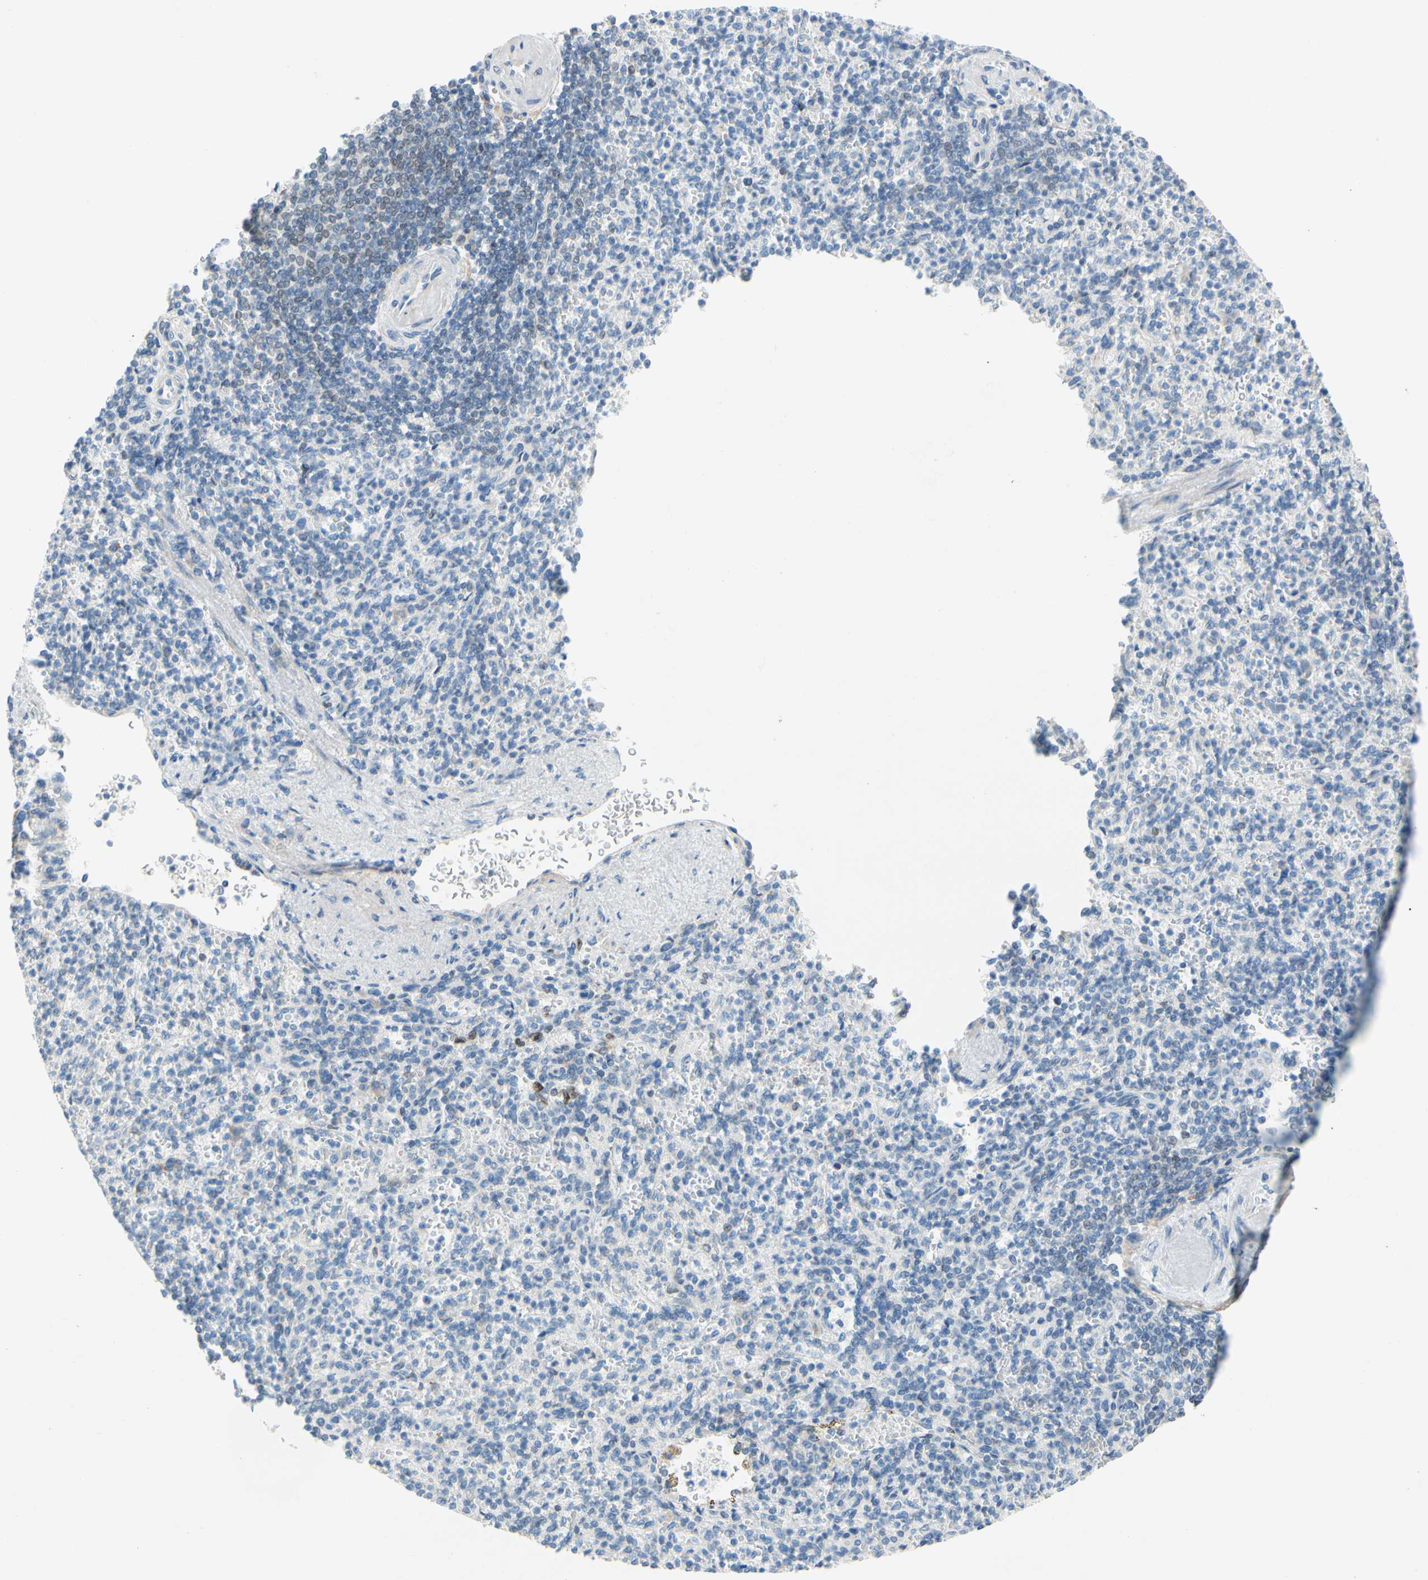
{"staining": {"intensity": "moderate", "quantity": "<25%", "location": "nuclear"}, "tissue": "spleen", "cell_type": "Cells in red pulp", "image_type": "normal", "snomed": [{"axis": "morphology", "description": "Normal tissue, NOS"}, {"axis": "topography", "description": "Spleen"}], "caption": "Cells in red pulp reveal moderate nuclear expression in about <25% of cells in unremarkable spleen. (brown staining indicates protein expression, while blue staining denotes nuclei).", "gene": "ZNF132", "patient": {"sex": "female", "age": 74}}